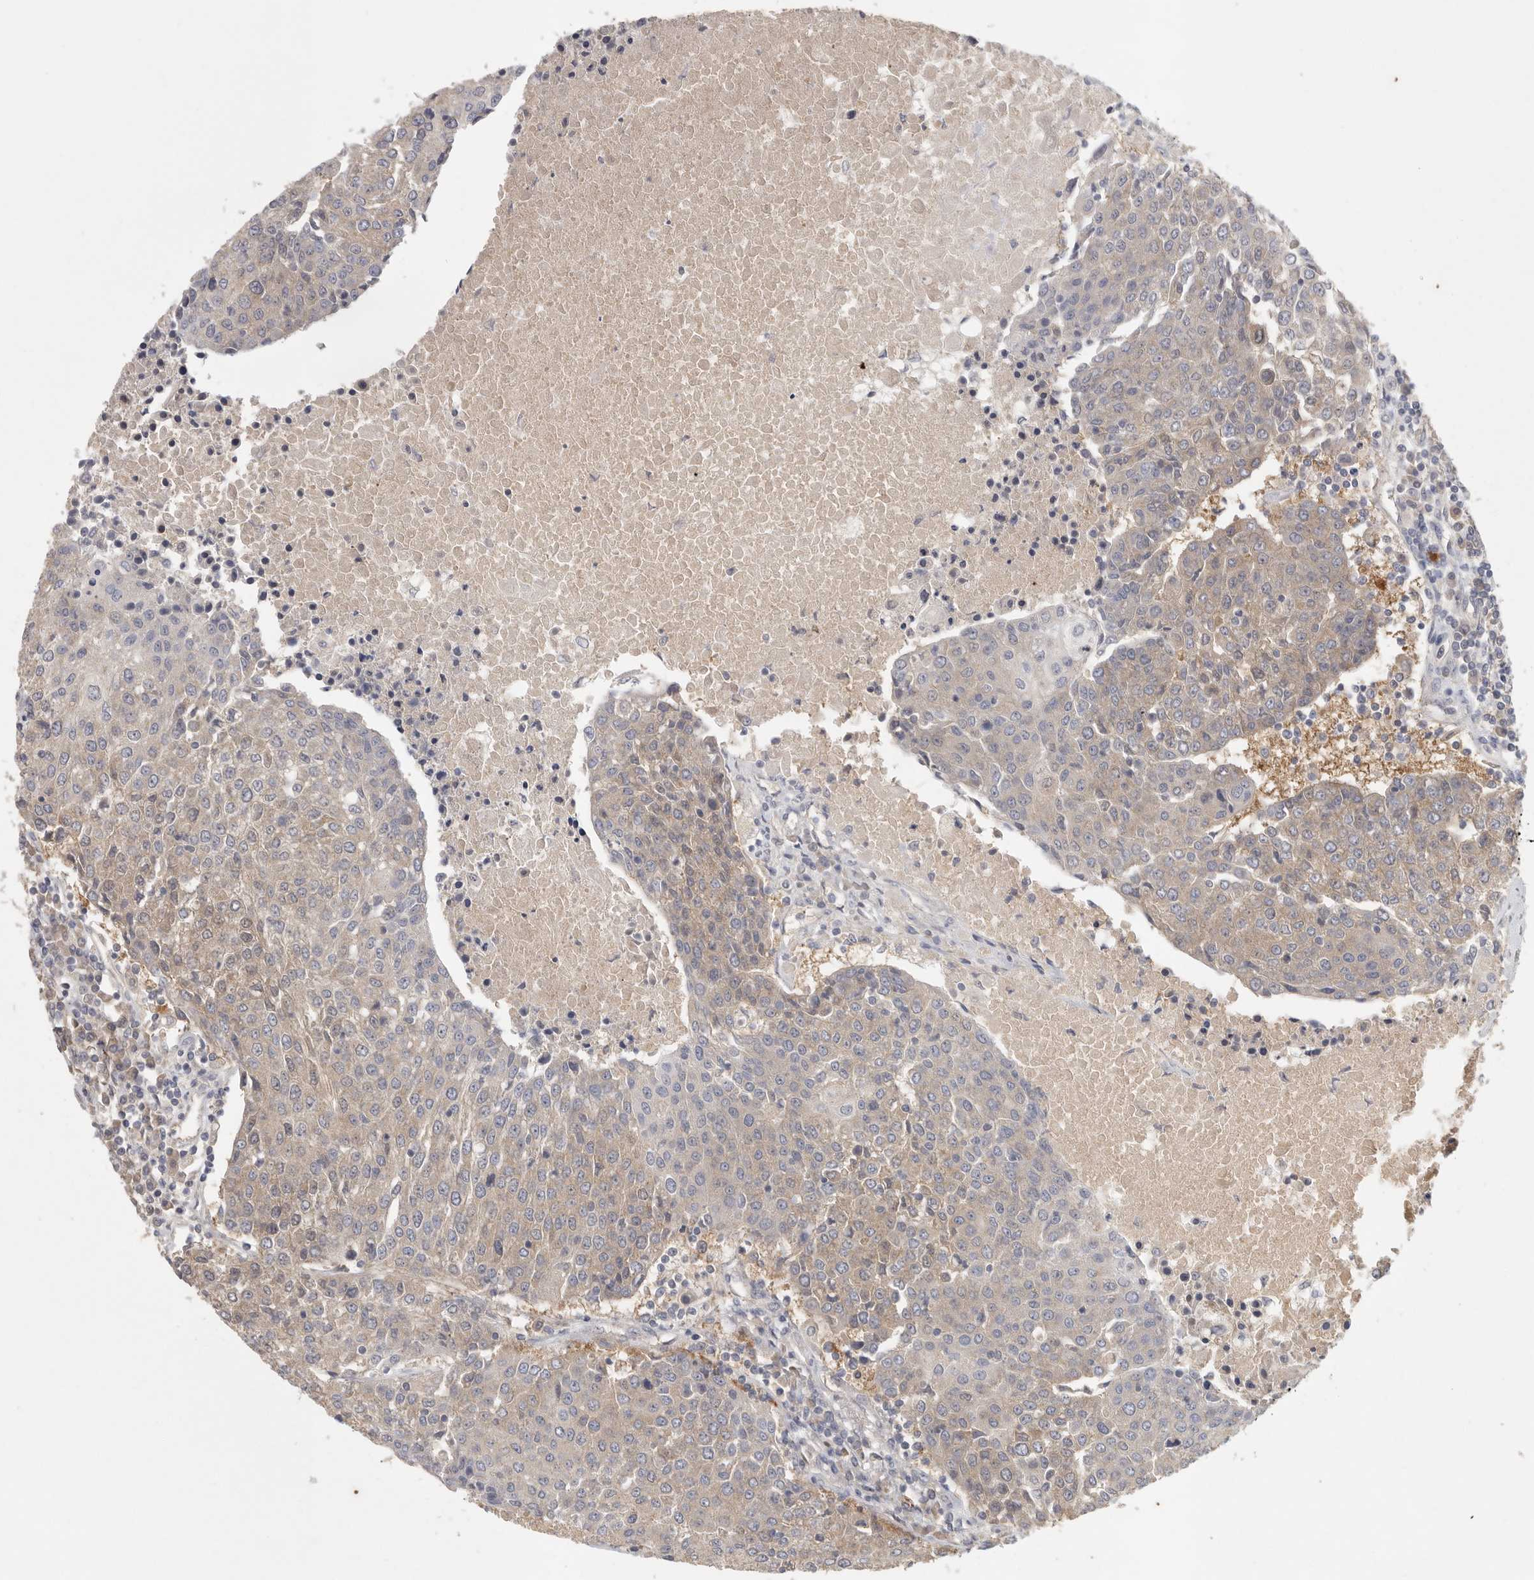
{"staining": {"intensity": "weak", "quantity": ">75%", "location": "cytoplasmic/membranous"}, "tissue": "urothelial cancer", "cell_type": "Tumor cells", "image_type": "cancer", "snomed": [{"axis": "morphology", "description": "Urothelial carcinoma, High grade"}, {"axis": "topography", "description": "Urinary bladder"}], "caption": "A histopathology image showing weak cytoplasmic/membranous positivity in about >75% of tumor cells in urothelial cancer, as visualized by brown immunohistochemical staining.", "gene": "CFAP298", "patient": {"sex": "female", "age": 85}}